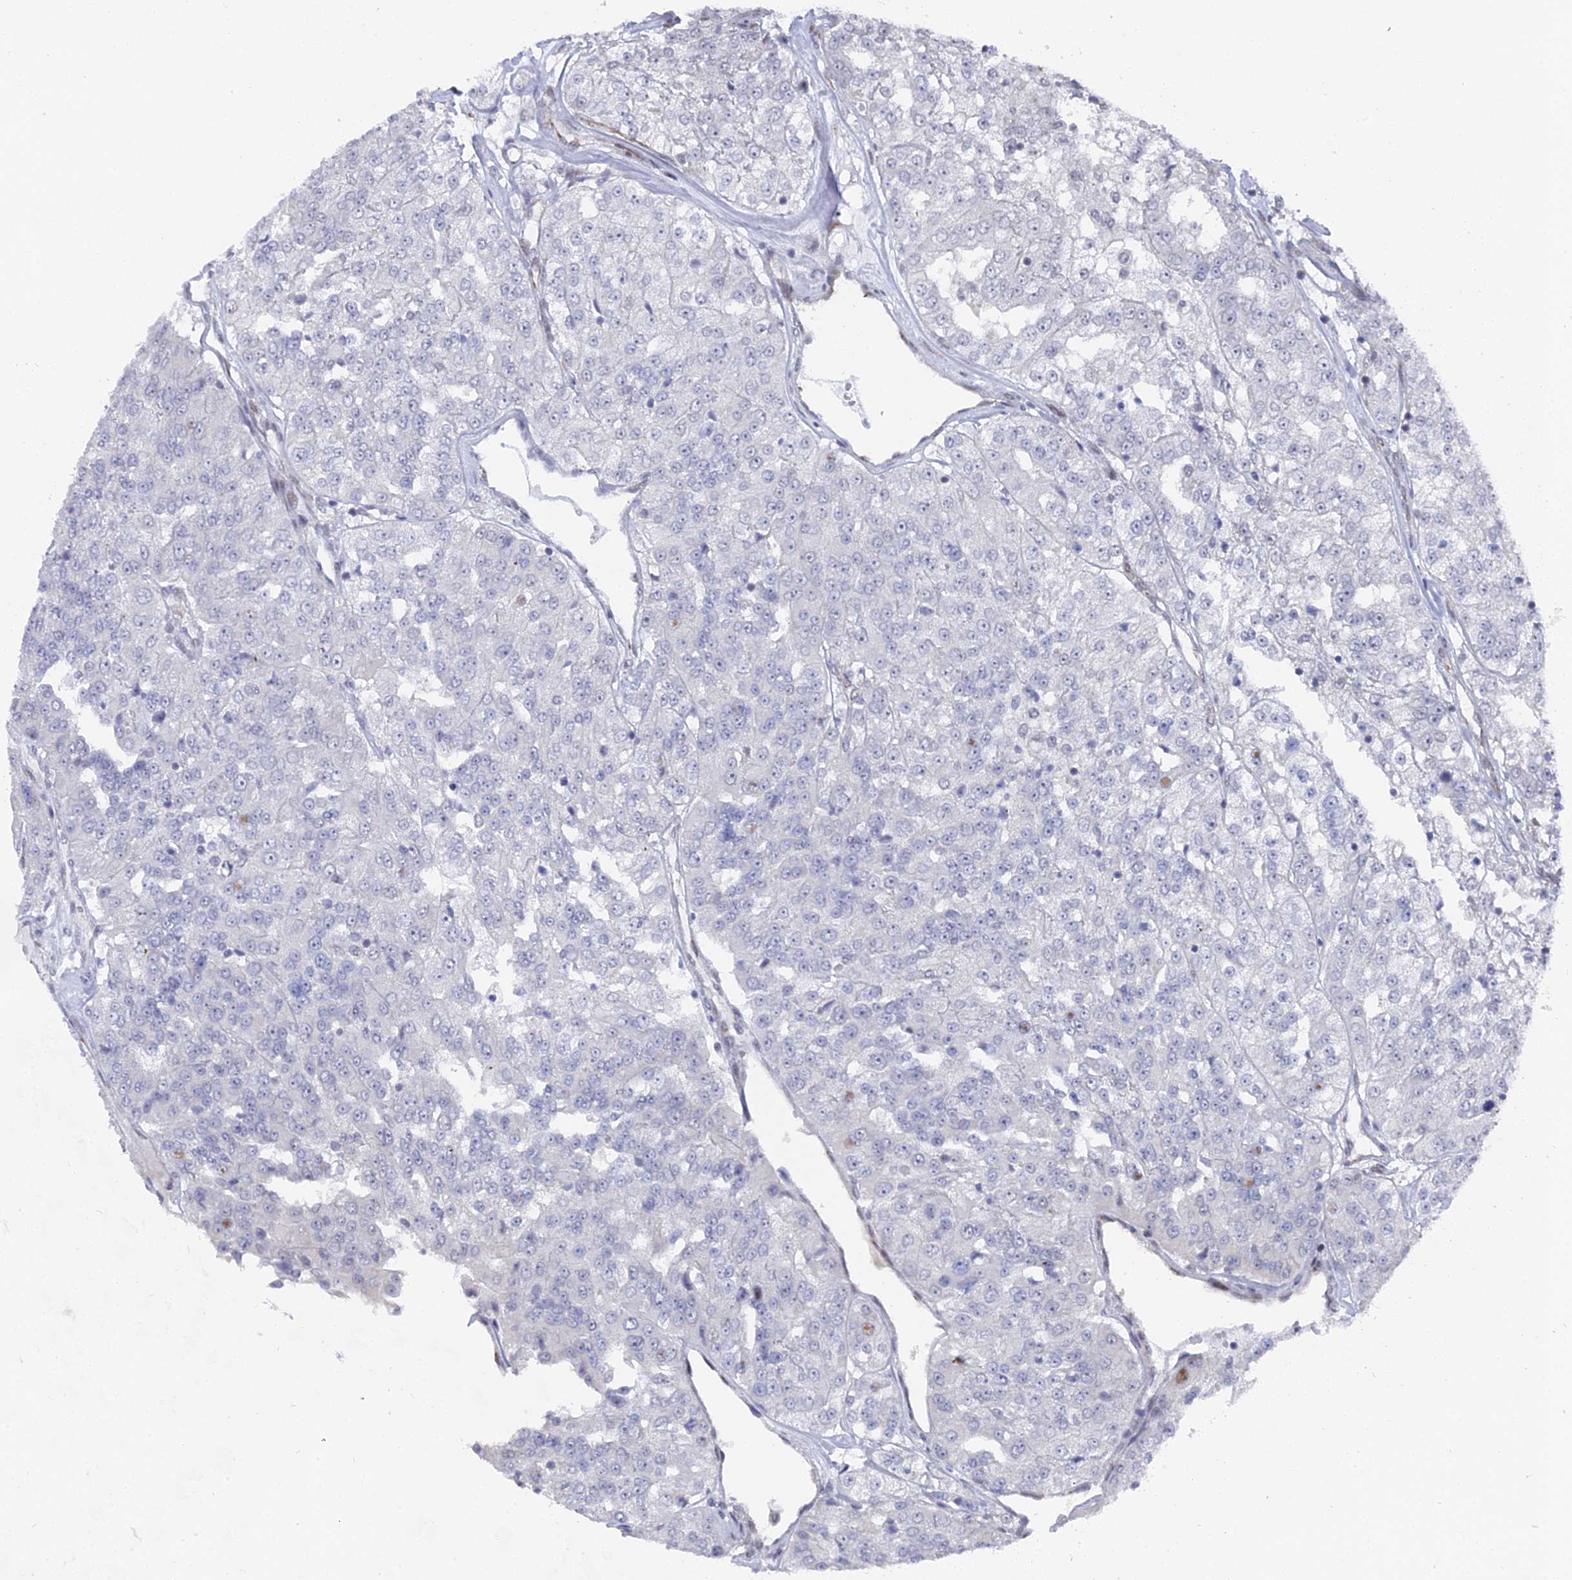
{"staining": {"intensity": "negative", "quantity": "none", "location": "none"}, "tissue": "renal cancer", "cell_type": "Tumor cells", "image_type": "cancer", "snomed": [{"axis": "morphology", "description": "Adenocarcinoma, NOS"}, {"axis": "topography", "description": "Kidney"}], "caption": "A histopathology image of renal cancer stained for a protein demonstrates no brown staining in tumor cells.", "gene": "FHIP2A", "patient": {"sex": "female", "age": 63}}